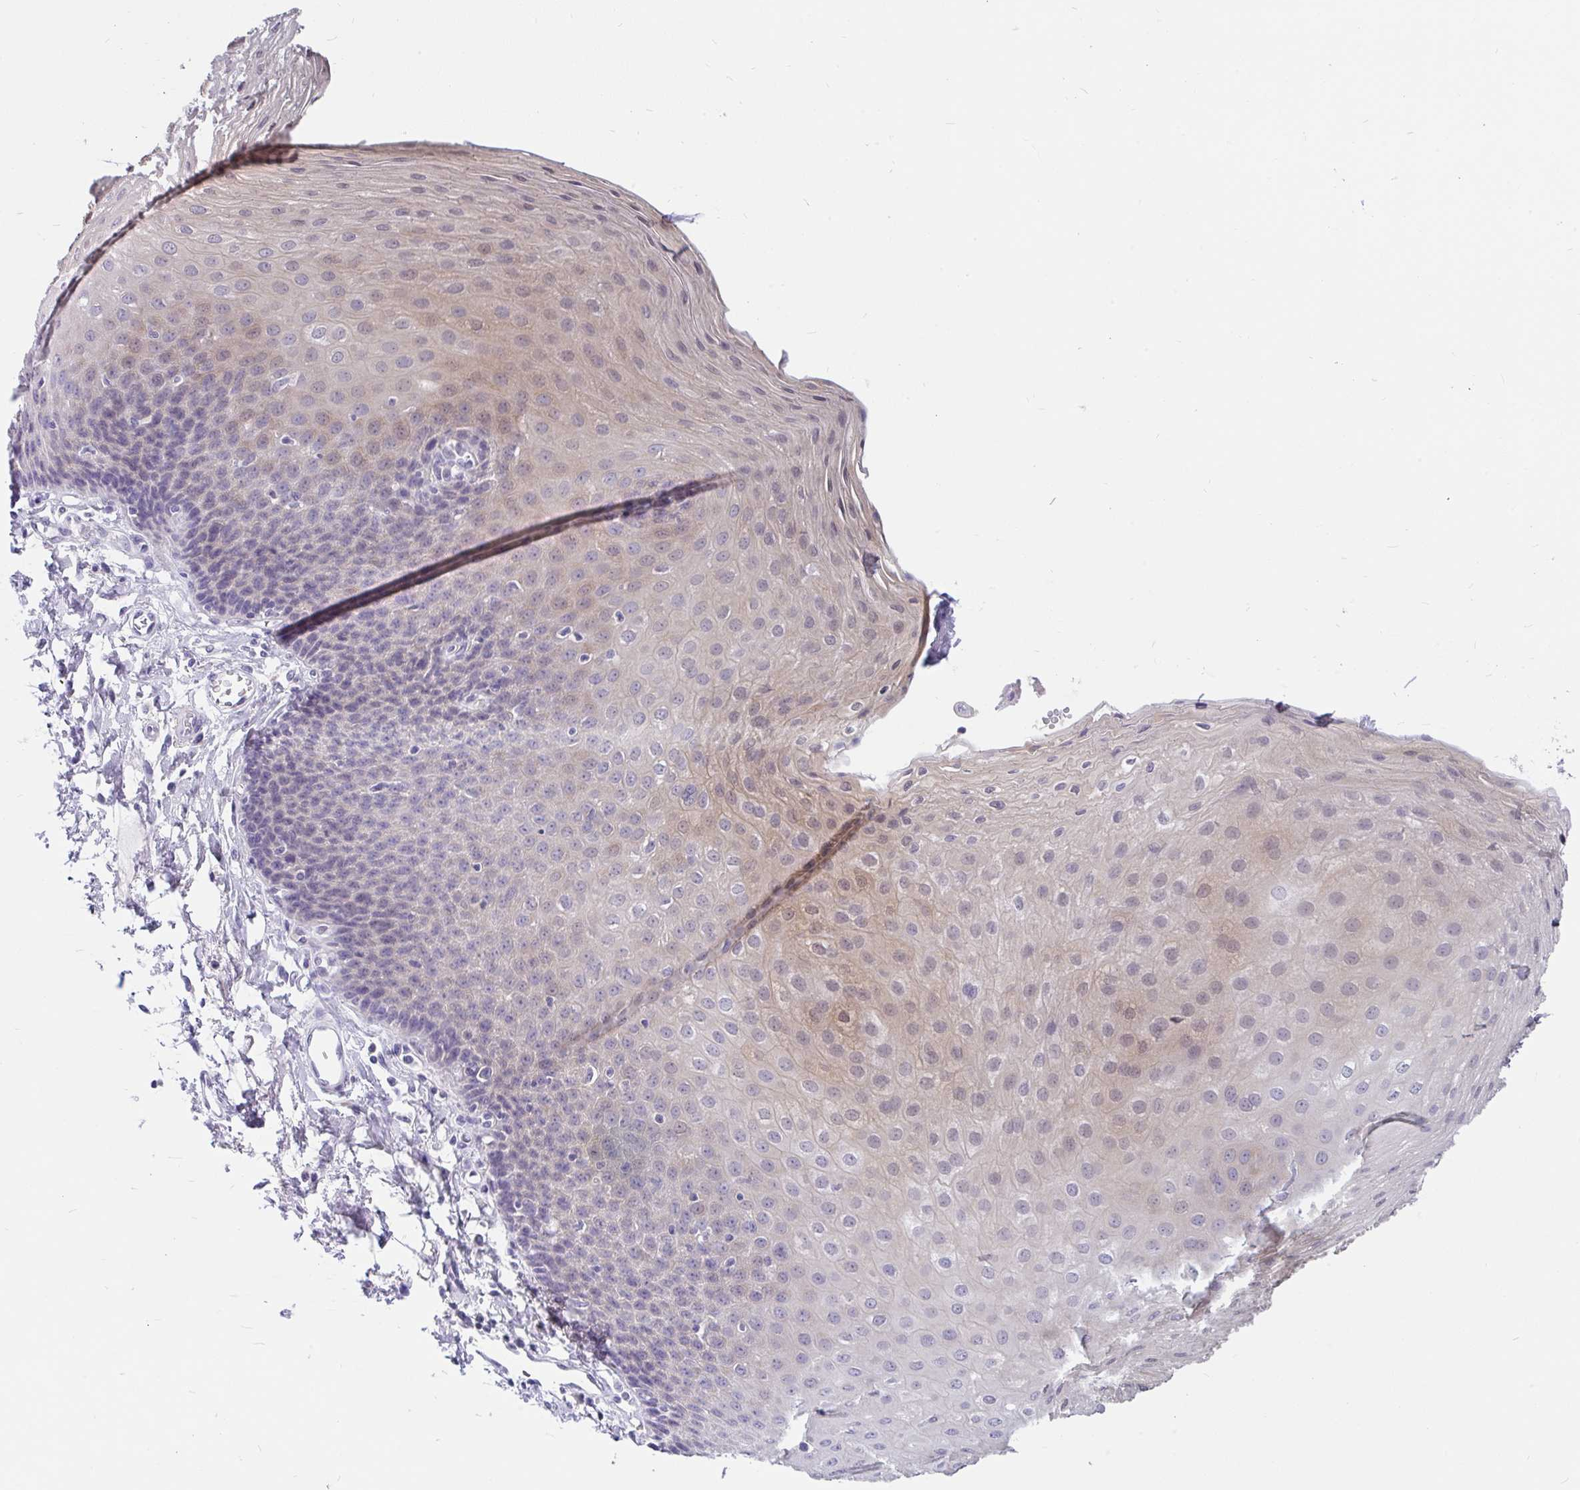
{"staining": {"intensity": "moderate", "quantity": "<25%", "location": "cytoplasmic/membranous"}, "tissue": "esophagus", "cell_type": "Squamous epithelial cells", "image_type": "normal", "snomed": [{"axis": "morphology", "description": "Normal tissue, NOS"}, {"axis": "topography", "description": "Esophagus"}], "caption": "This histopathology image shows IHC staining of benign esophagus, with low moderate cytoplasmic/membranous positivity in approximately <25% of squamous epithelial cells.", "gene": "KIAA2013", "patient": {"sex": "female", "age": 81}}